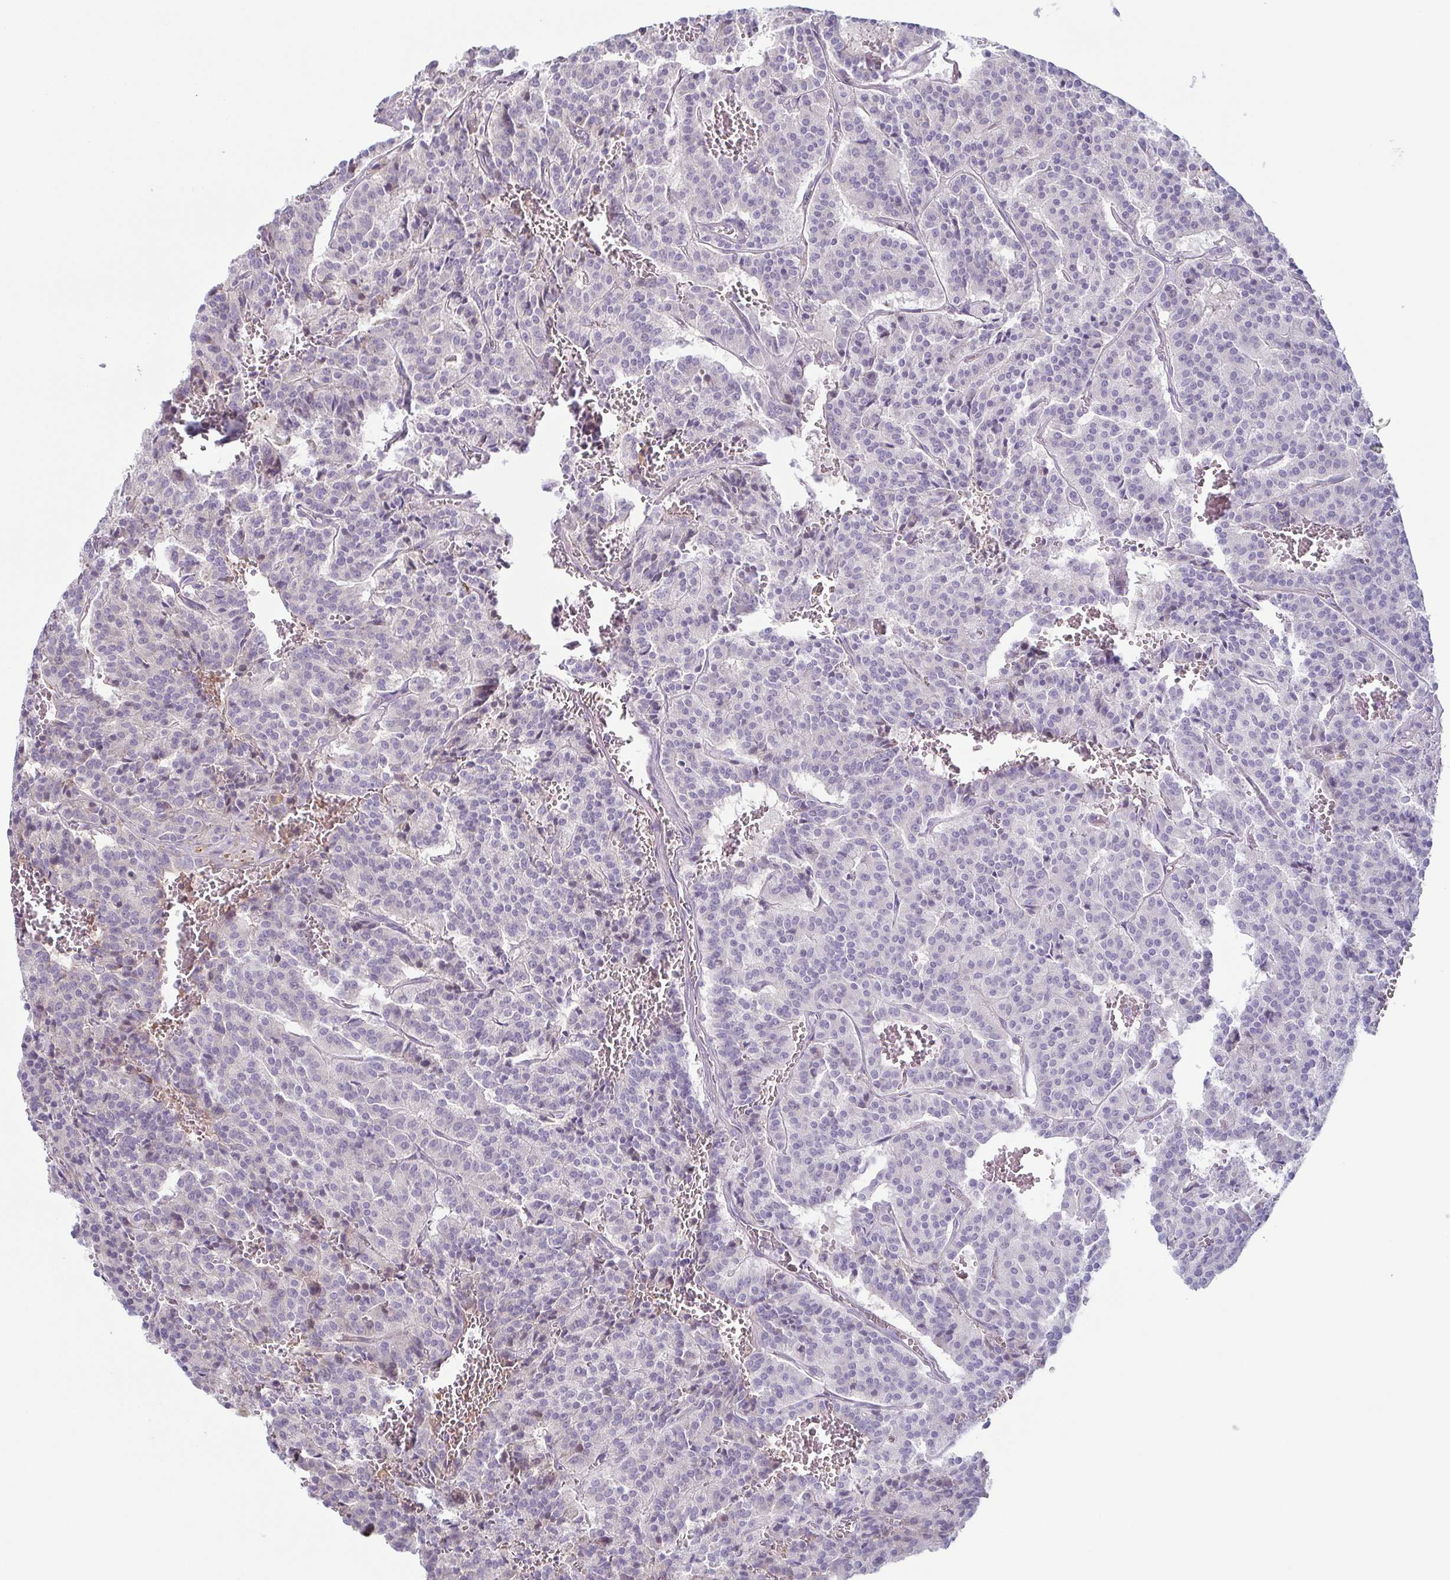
{"staining": {"intensity": "negative", "quantity": "none", "location": "none"}, "tissue": "carcinoid", "cell_type": "Tumor cells", "image_type": "cancer", "snomed": [{"axis": "morphology", "description": "Carcinoid, malignant, NOS"}, {"axis": "topography", "description": "Lung"}], "caption": "Malignant carcinoid stained for a protein using immunohistochemistry shows no expression tumor cells.", "gene": "ECM1", "patient": {"sex": "male", "age": 70}}